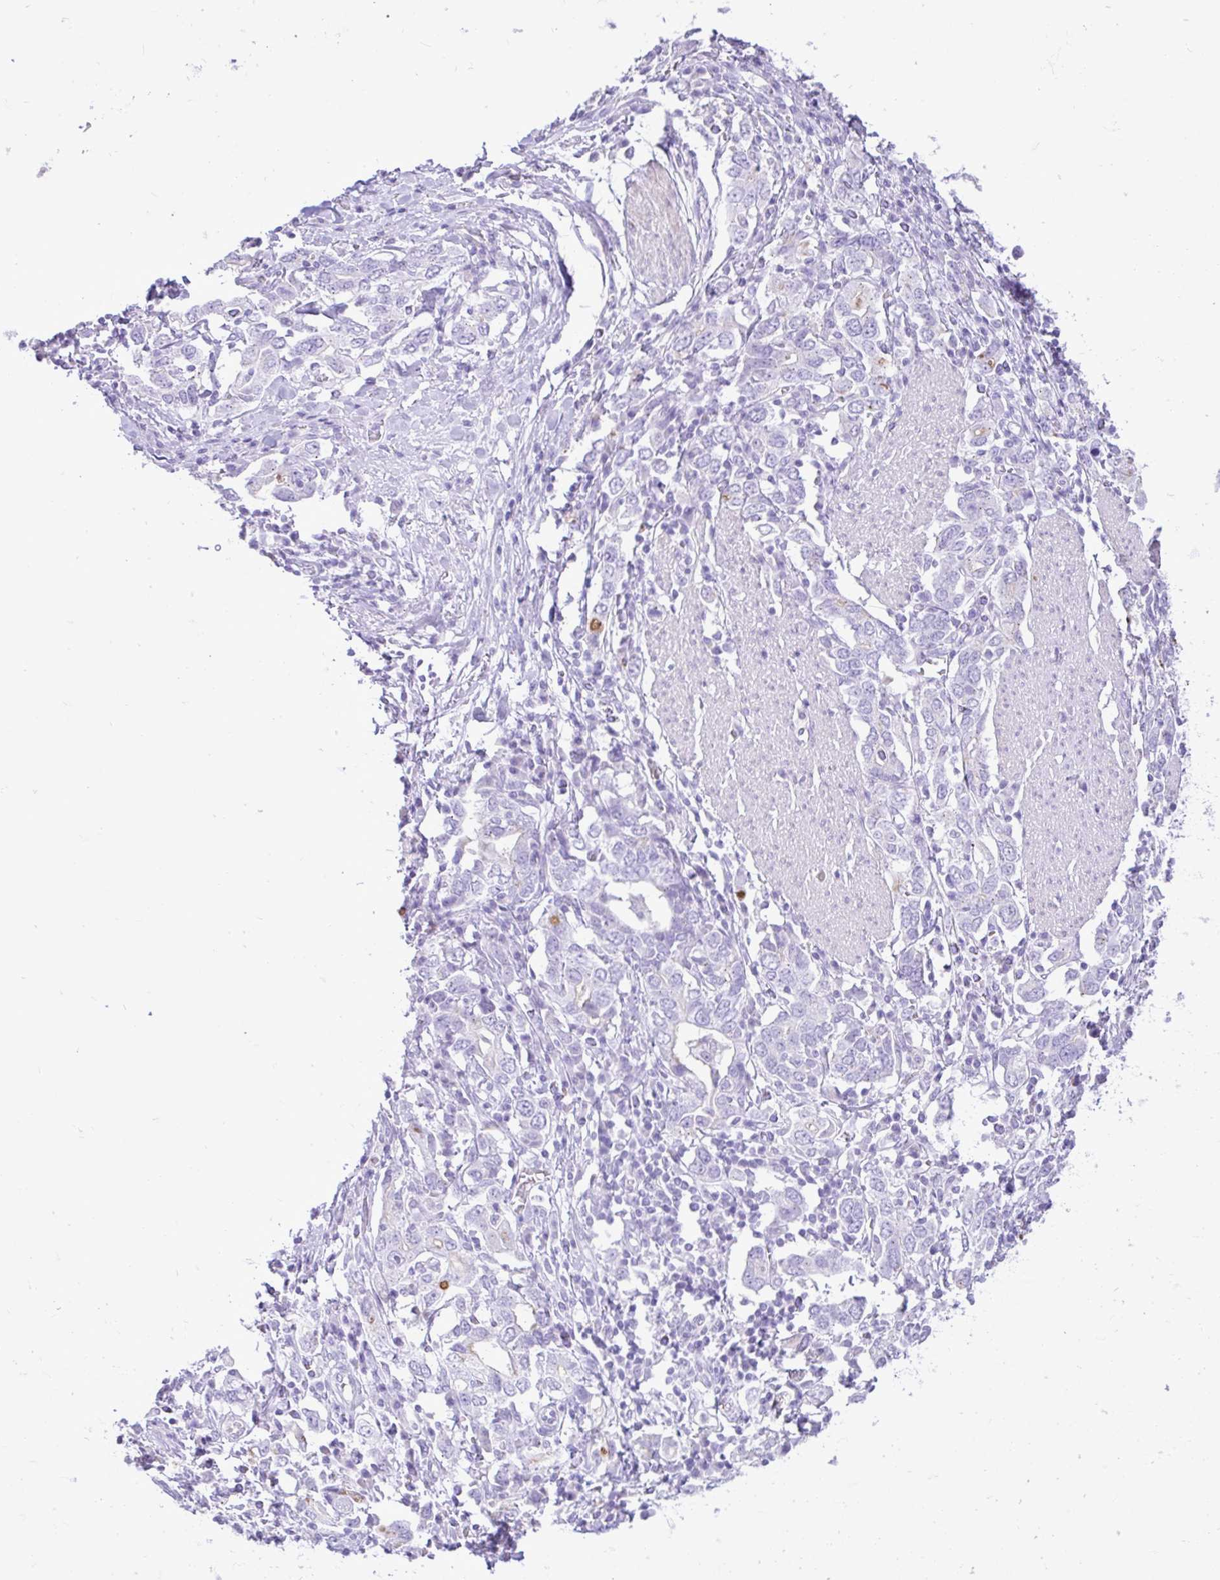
{"staining": {"intensity": "negative", "quantity": "none", "location": "none"}, "tissue": "stomach cancer", "cell_type": "Tumor cells", "image_type": "cancer", "snomed": [{"axis": "morphology", "description": "Adenocarcinoma, NOS"}, {"axis": "topography", "description": "Stomach, upper"}, {"axis": "topography", "description": "Stomach"}], "caption": "Immunohistochemistry histopathology image of stomach adenocarcinoma stained for a protein (brown), which reveals no positivity in tumor cells.", "gene": "REEP1", "patient": {"sex": "male", "age": 62}}